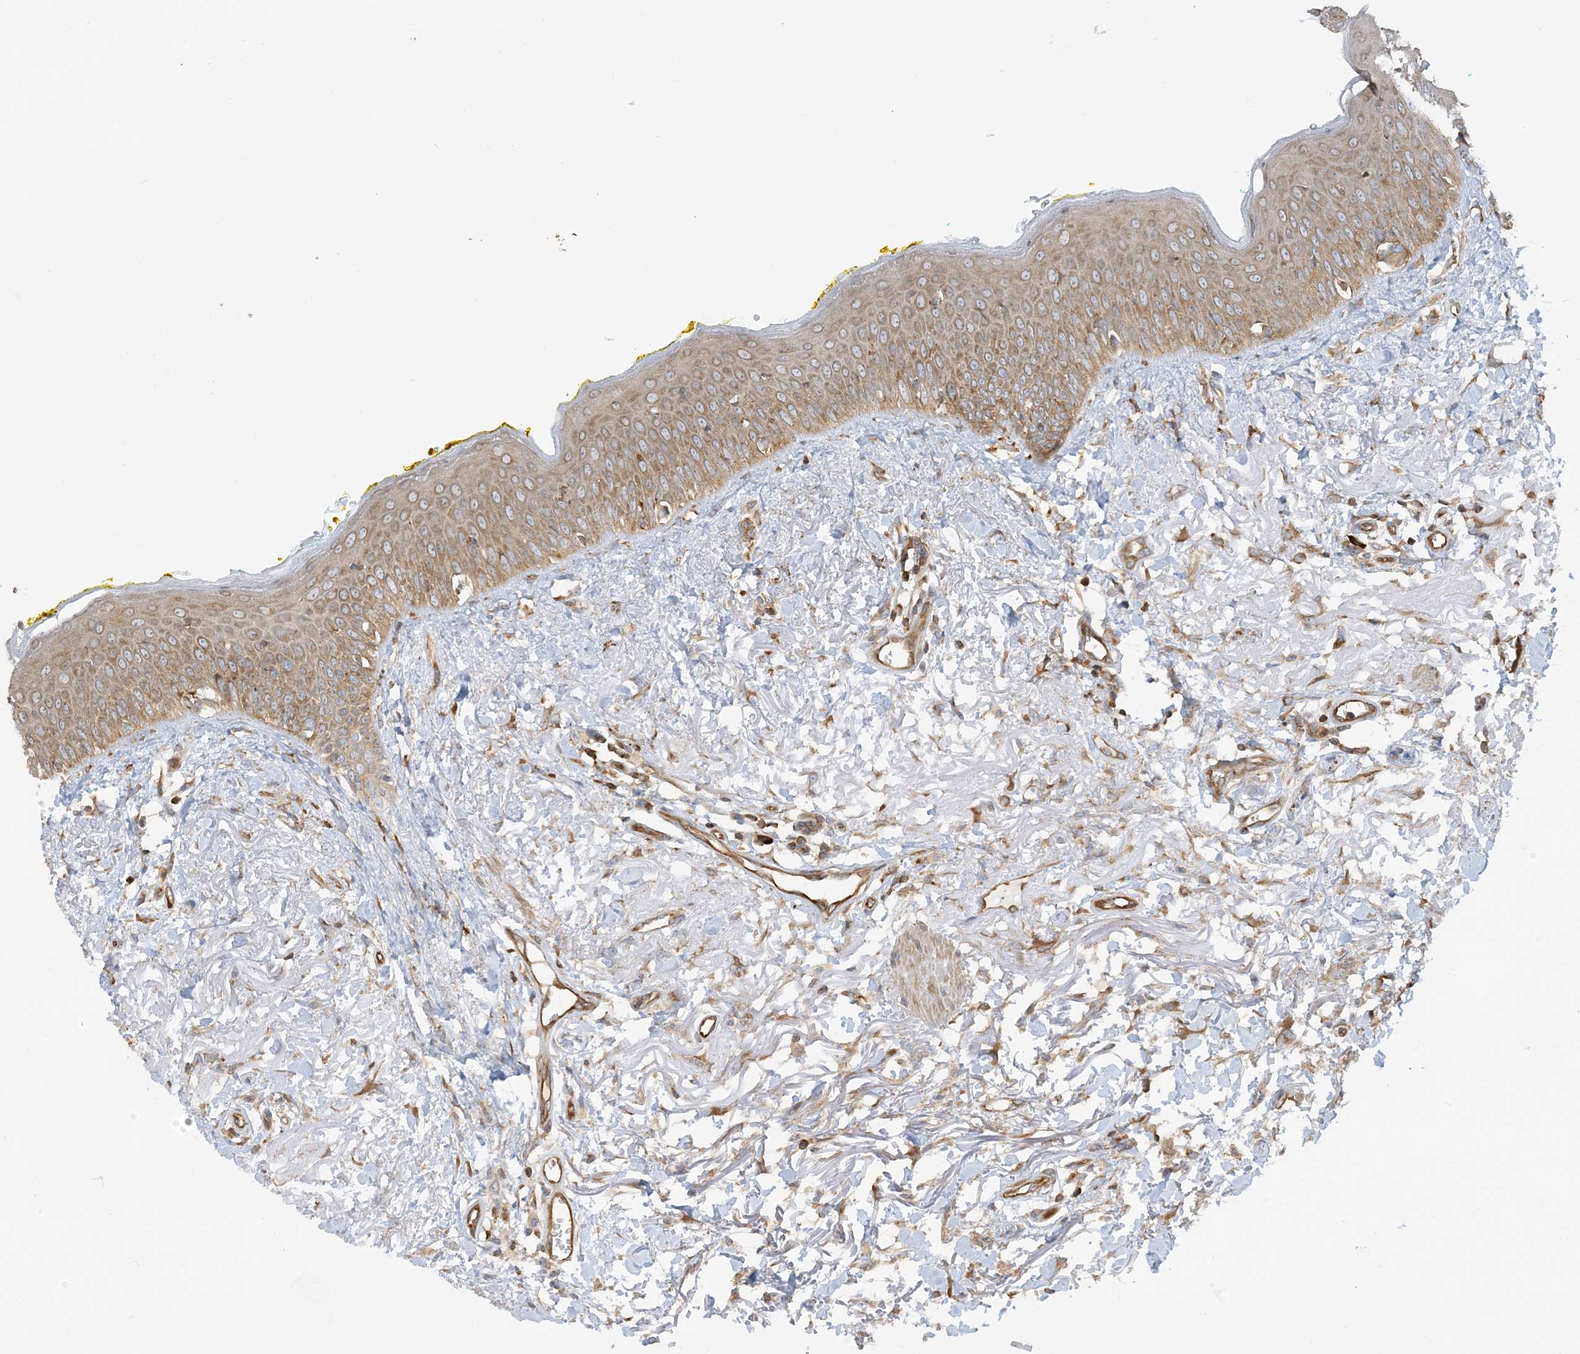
{"staining": {"intensity": "moderate", "quantity": ">75%", "location": "cytoplasmic/membranous"}, "tissue": "oral mucosa", "cell_type": "Squamous epithelial cells", "image_type": "normal", "snomed": [{"axis": "morphology", "description": "Normal tissue, NOS"}, {"axis": "topography", "description": "Oral tissue"}], "caption": "Immunohistochemistry photomicrograph of unremarkable human oral mucosa stained for a protein (brown), which demonstrates medium levels of moderate cytoplasmic/membranous positivity in approximately >75% of squamous epithelial cells.", "gene": "SRP72", "patient": {"sex": "female", "age": 70}}